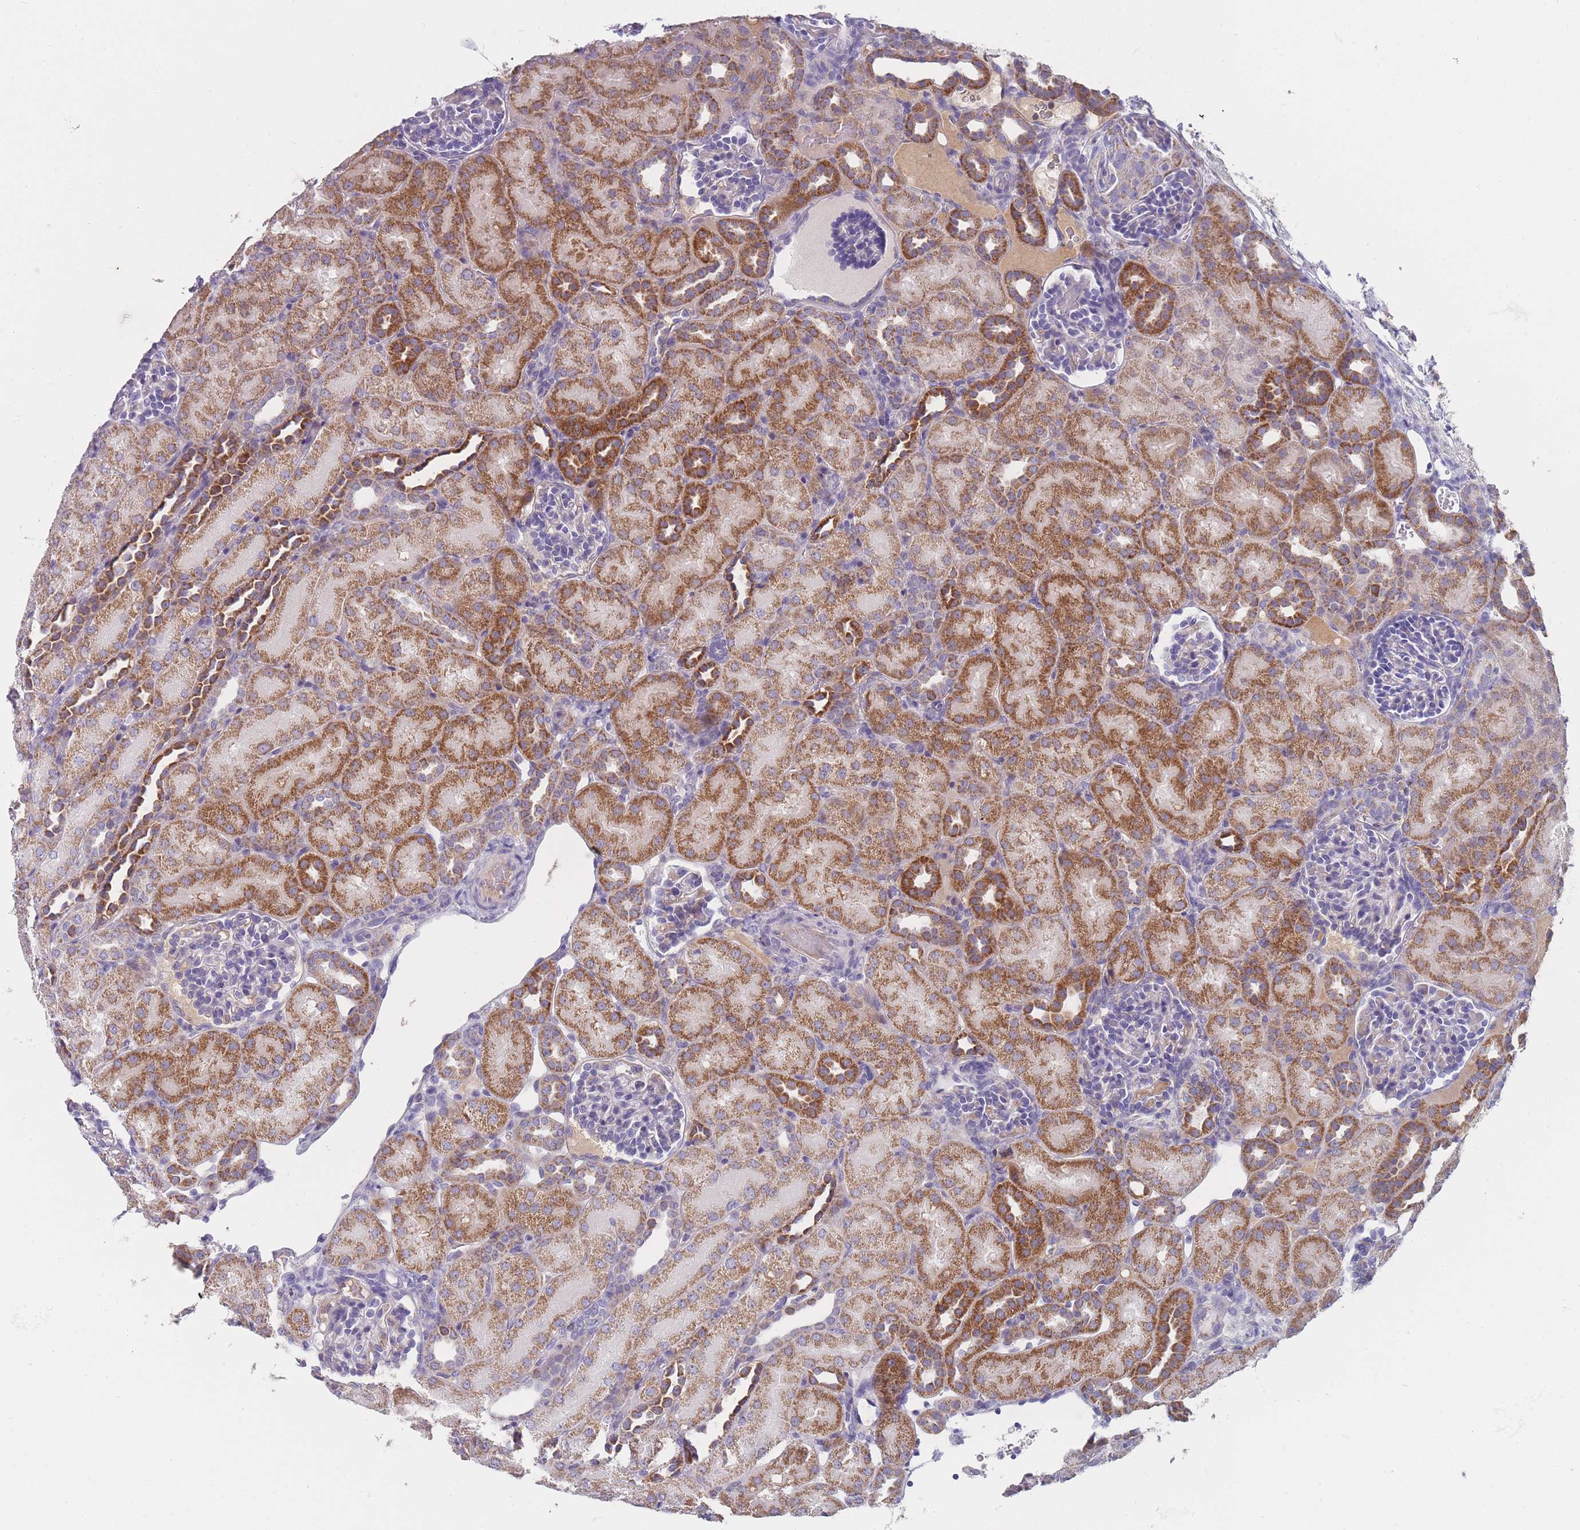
{"staining": {"intensity": "negative", "quantity": "none", "location": "none"}, "tissue": "kidney", "cell_type": "Cells in glomeruli", "image_type": "normal", "snomed": [{"axis": "morphology", "description": "Normal tissue, NOS"}, {"axis": "topography", "description": "Kidney"}], "caption": "Cells in glomeruli are negative for protein expression in benign human kidney. (Brightfield microscopy of DAB (3,3'-diaminobenzidine) IHC at high magnification).", "gene": "MRPS14", "patient": {"sex": "male", "age": 1}}